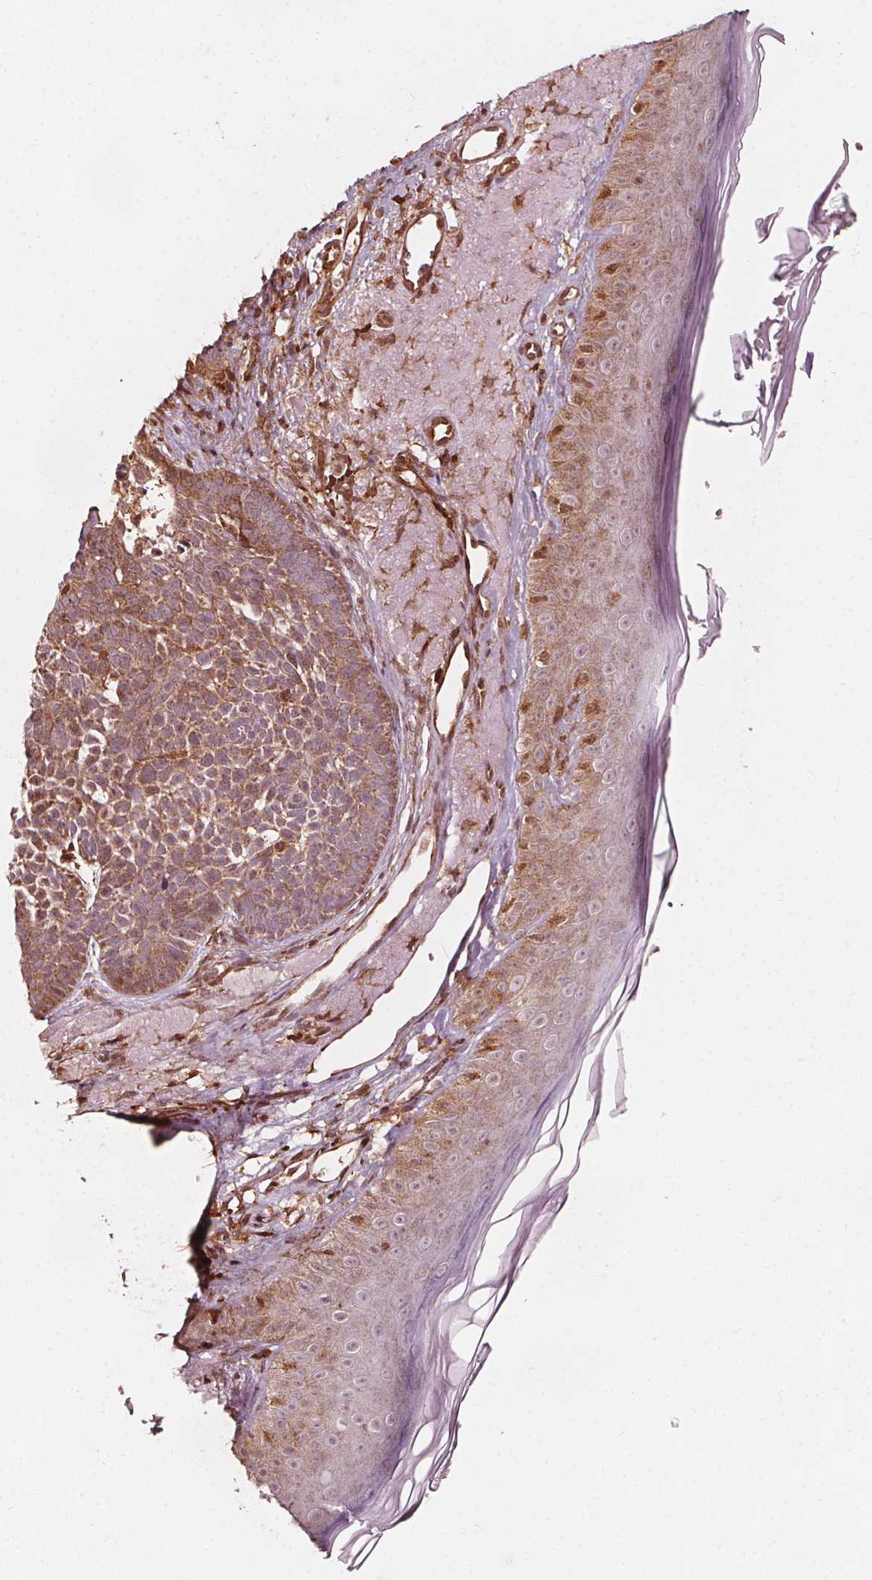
{"staining": {"intensity": "moderate", "quantity": ">75%", "location": "cytoplasmic/membranous"}, "tissue": "skin cancer", "cell_type": "Tumor cells", "image_type": "cancer", "snomed": [{"axis": "morphology", "description": "Basal cell carcinoma"}, {"axis": "topography", "description": "Skin"}], "caption": "An immunohistochemistry (IHC) micrograph of neoplastic tissue is shown. Protein staining in brown highlights moderate cytoplasmic/membranous positivity in basal cell carcinoma (skin) within tumor cells.", "gene": "AIP", "patient": {"sex": "male", "age": 81}}